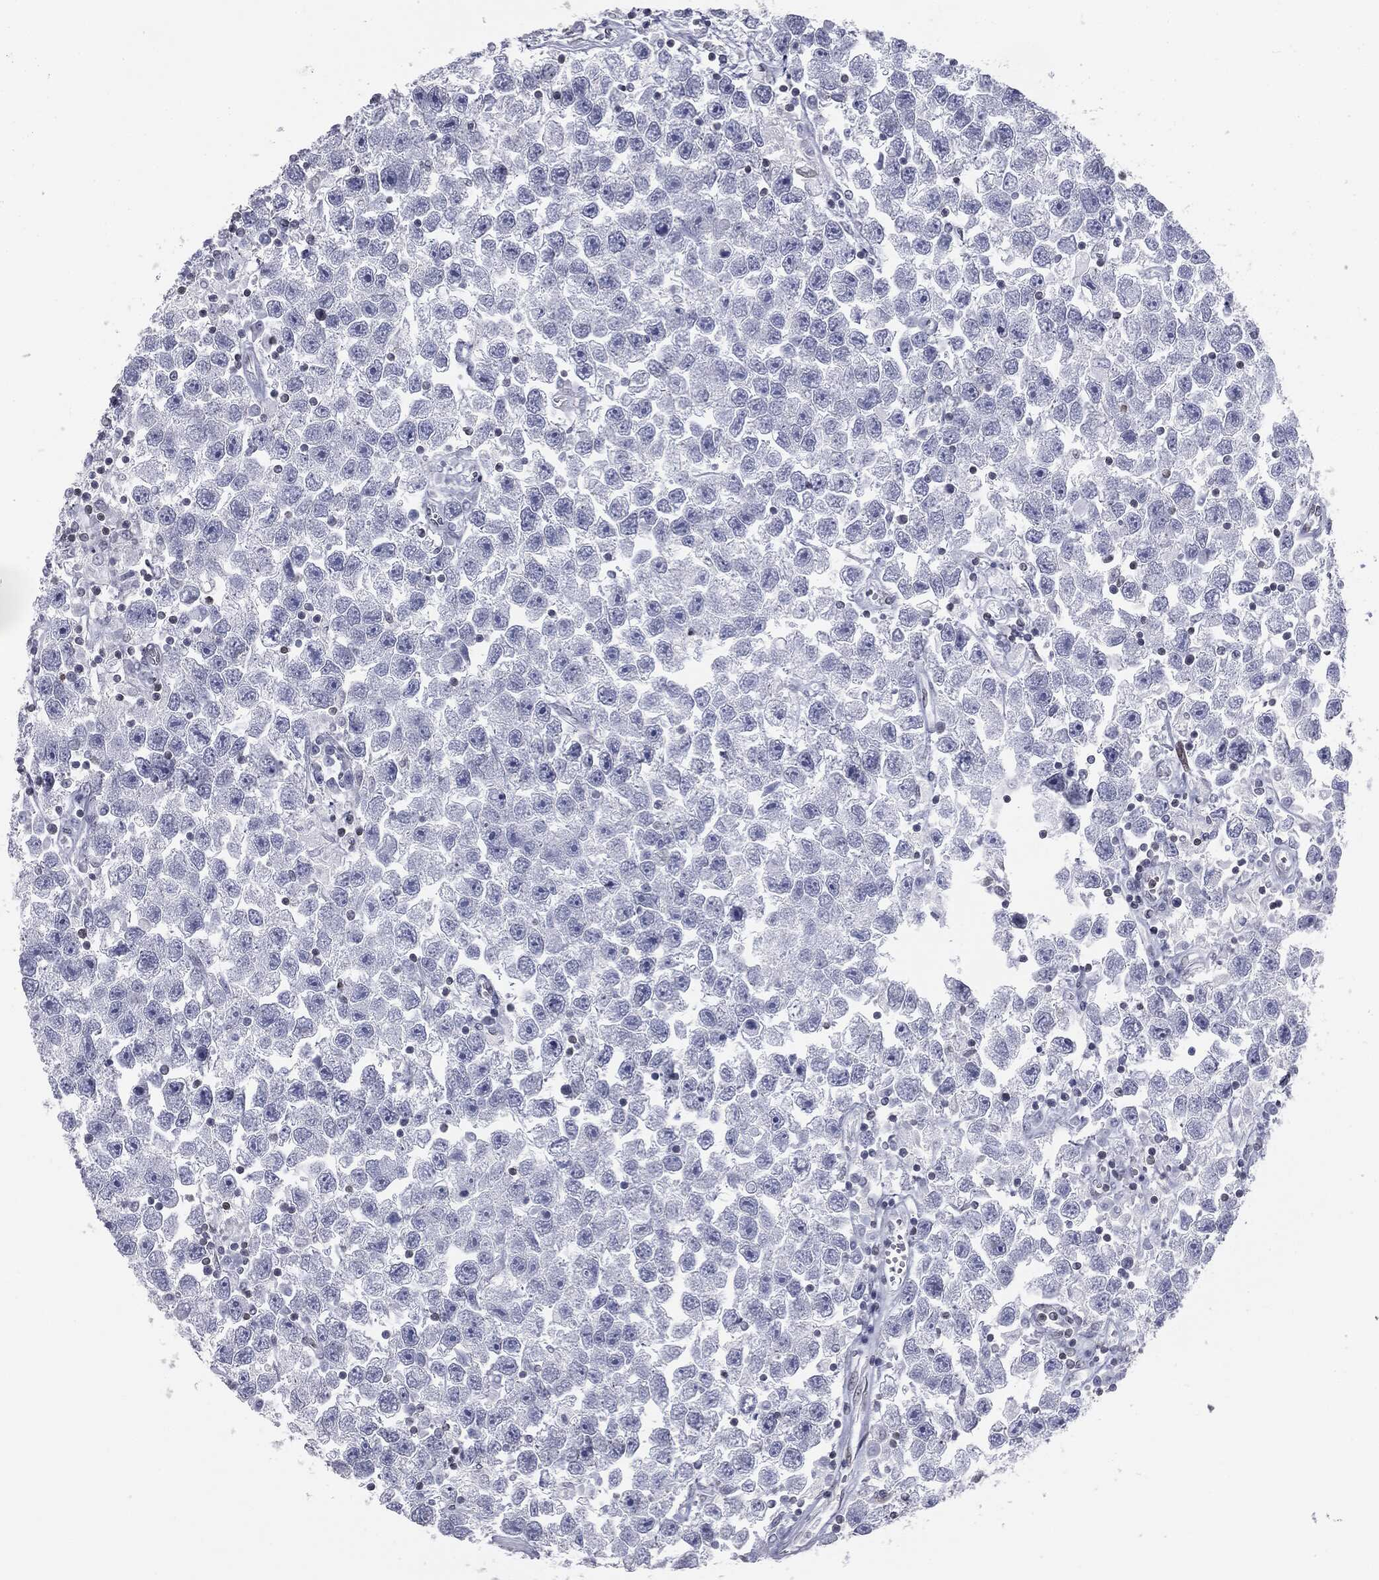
{"staining": {"intensity": "negative", "quantity": "none", "location": "none"}, "tissue": "testis cancer", "cell_type": "Tumor cells", "image_type": "cancer", "snomed": [{"axis": "morphology", "description": "Seminoma, NOS"}, {"axis": "topography", "description": "Testis"}], "caption": "Tumor cells show no significant protein positivity in testis seminoma. Nuclei are stained in blue.", "gene": "ALDOB", "patient": {"sex": "male", "age": 26}}